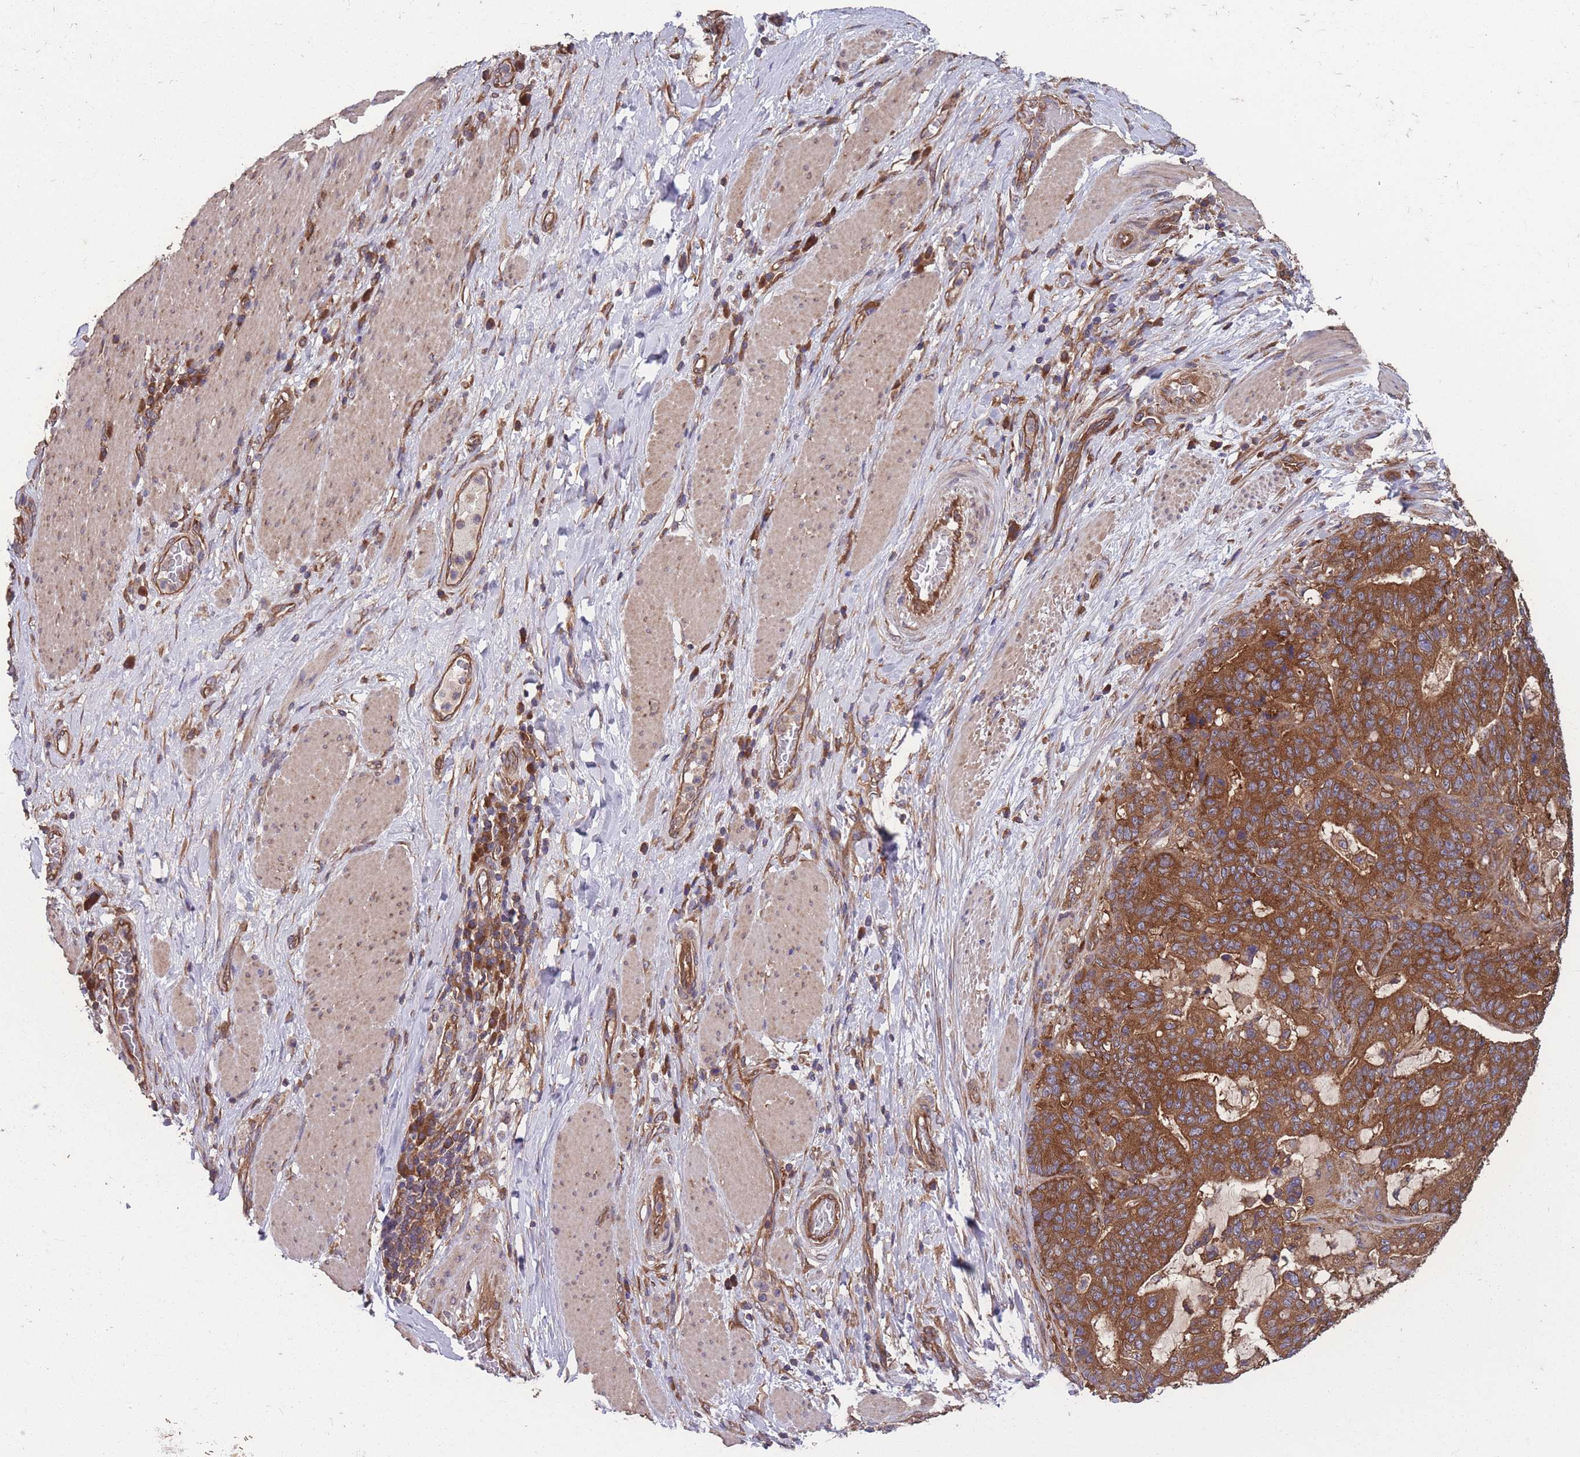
{"staining": {"intensity": "strong", "quantity": ">75%", "location": "cytoplasmic/membranous"}, "tissue": "stomach cancer", "cell_type": "Tumor cells", "image_type": "cancer", "snomed": [{"axis": "morphology", "description": "Normal tissue, NOS"}, {"axis": "morphology", "description": "Adenocarcinoma, NOS"}, {"axis": "topography", "description": "Stomach"}], "caption": "Protein expression analysis of stomach cancer demonstrates strong cytoplasmic/membranous staining in approximately >75% of tumor cells.", "gene": "ZPR1", "patient": {"sex": "female", "age": 64}}